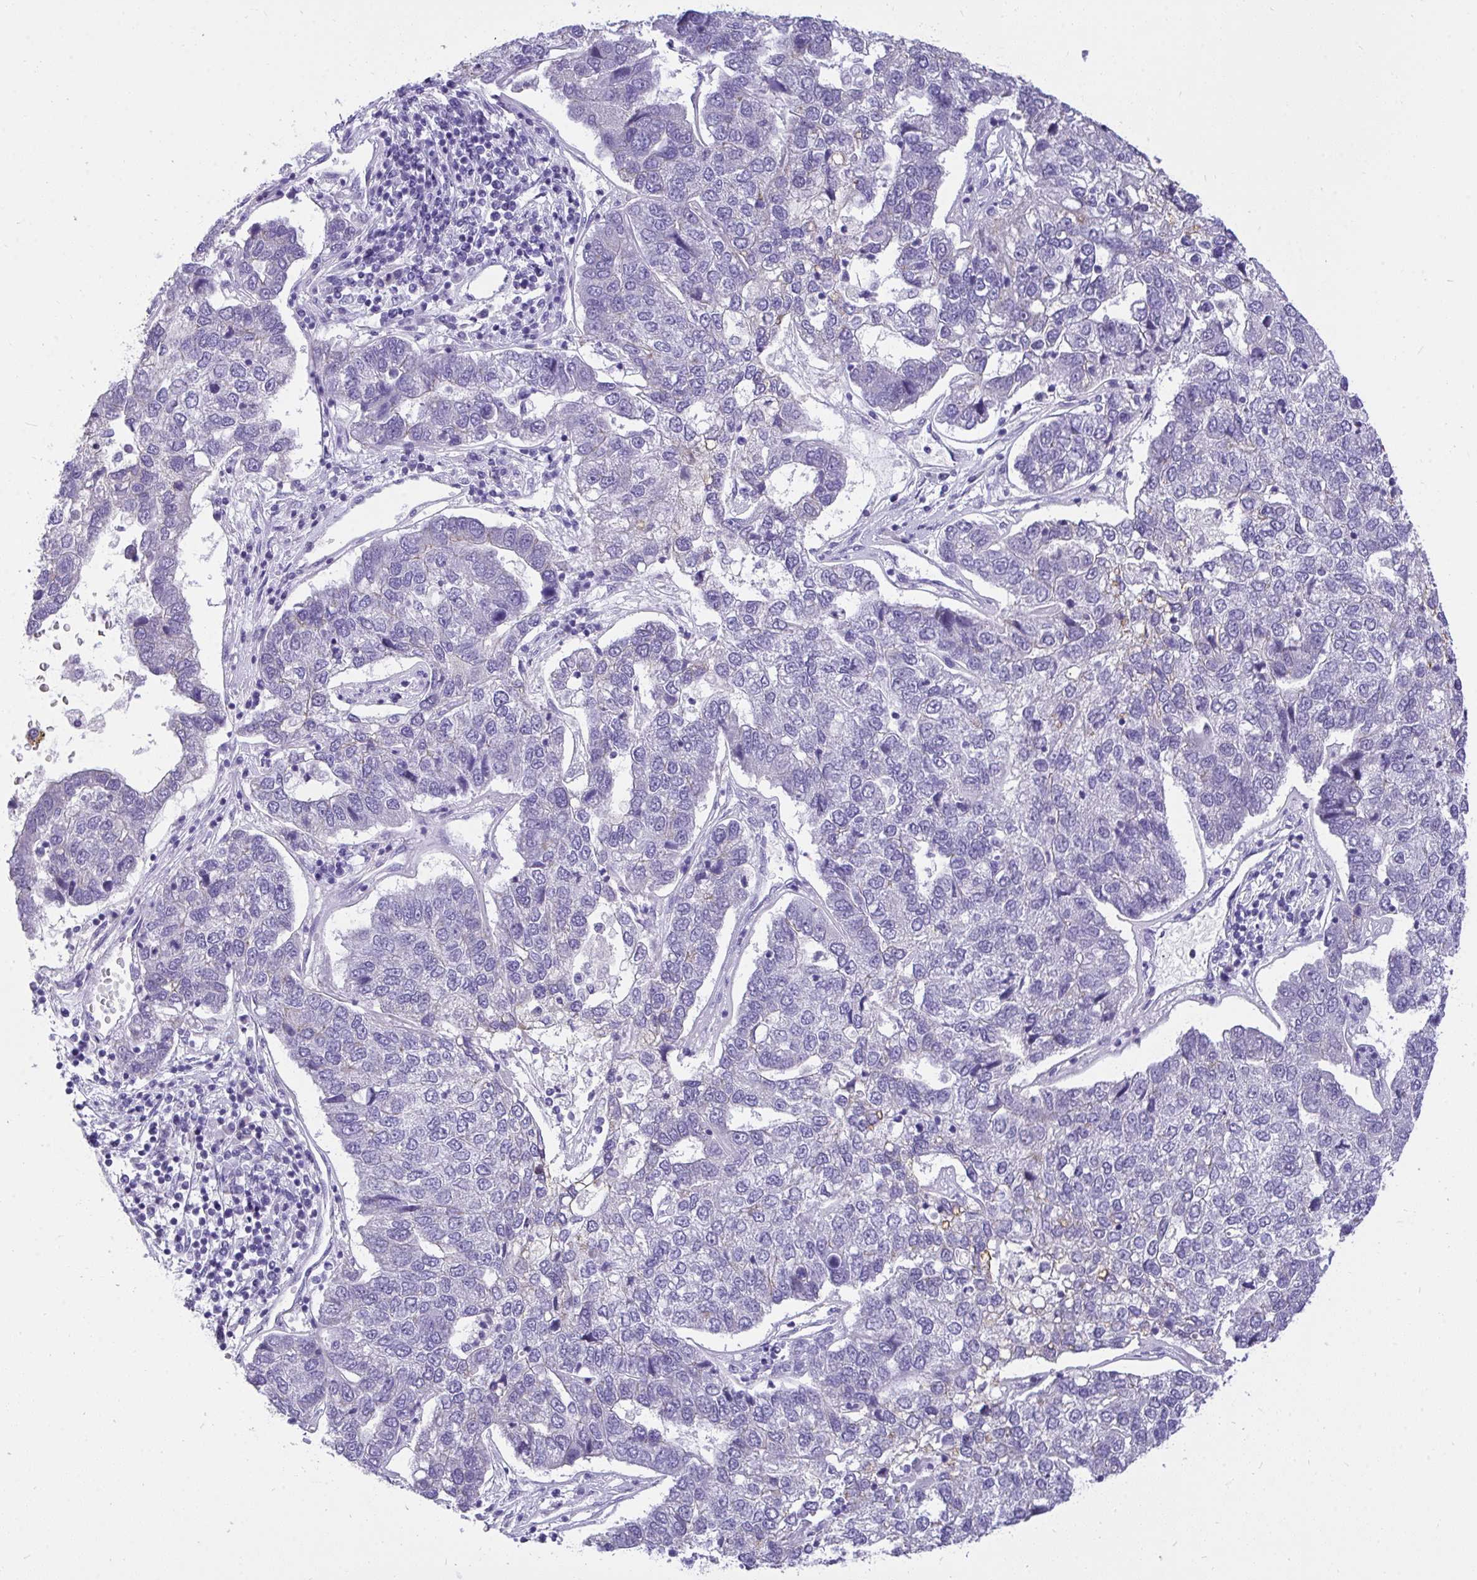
{"staining": {"intensity": "negative", "quantity": "none", "location": "none"}, "tissue": "pancreatic cancer", "cell_type": "Tumor cells", "image_type": "cancer", "snomed": [{"axis": "morphology", "description": "Adenocarcinoma, NOS"}, {"axis": "topography", "description": "Pancreas"}], "caption": "IHC image of neoplastic tissue: human pancreatic adenocarcinoma stained with DAB shows no significant protein expression in tumor cells.", "gene": "VGLL3", "patient": {"sex": "female", "age": 61}}